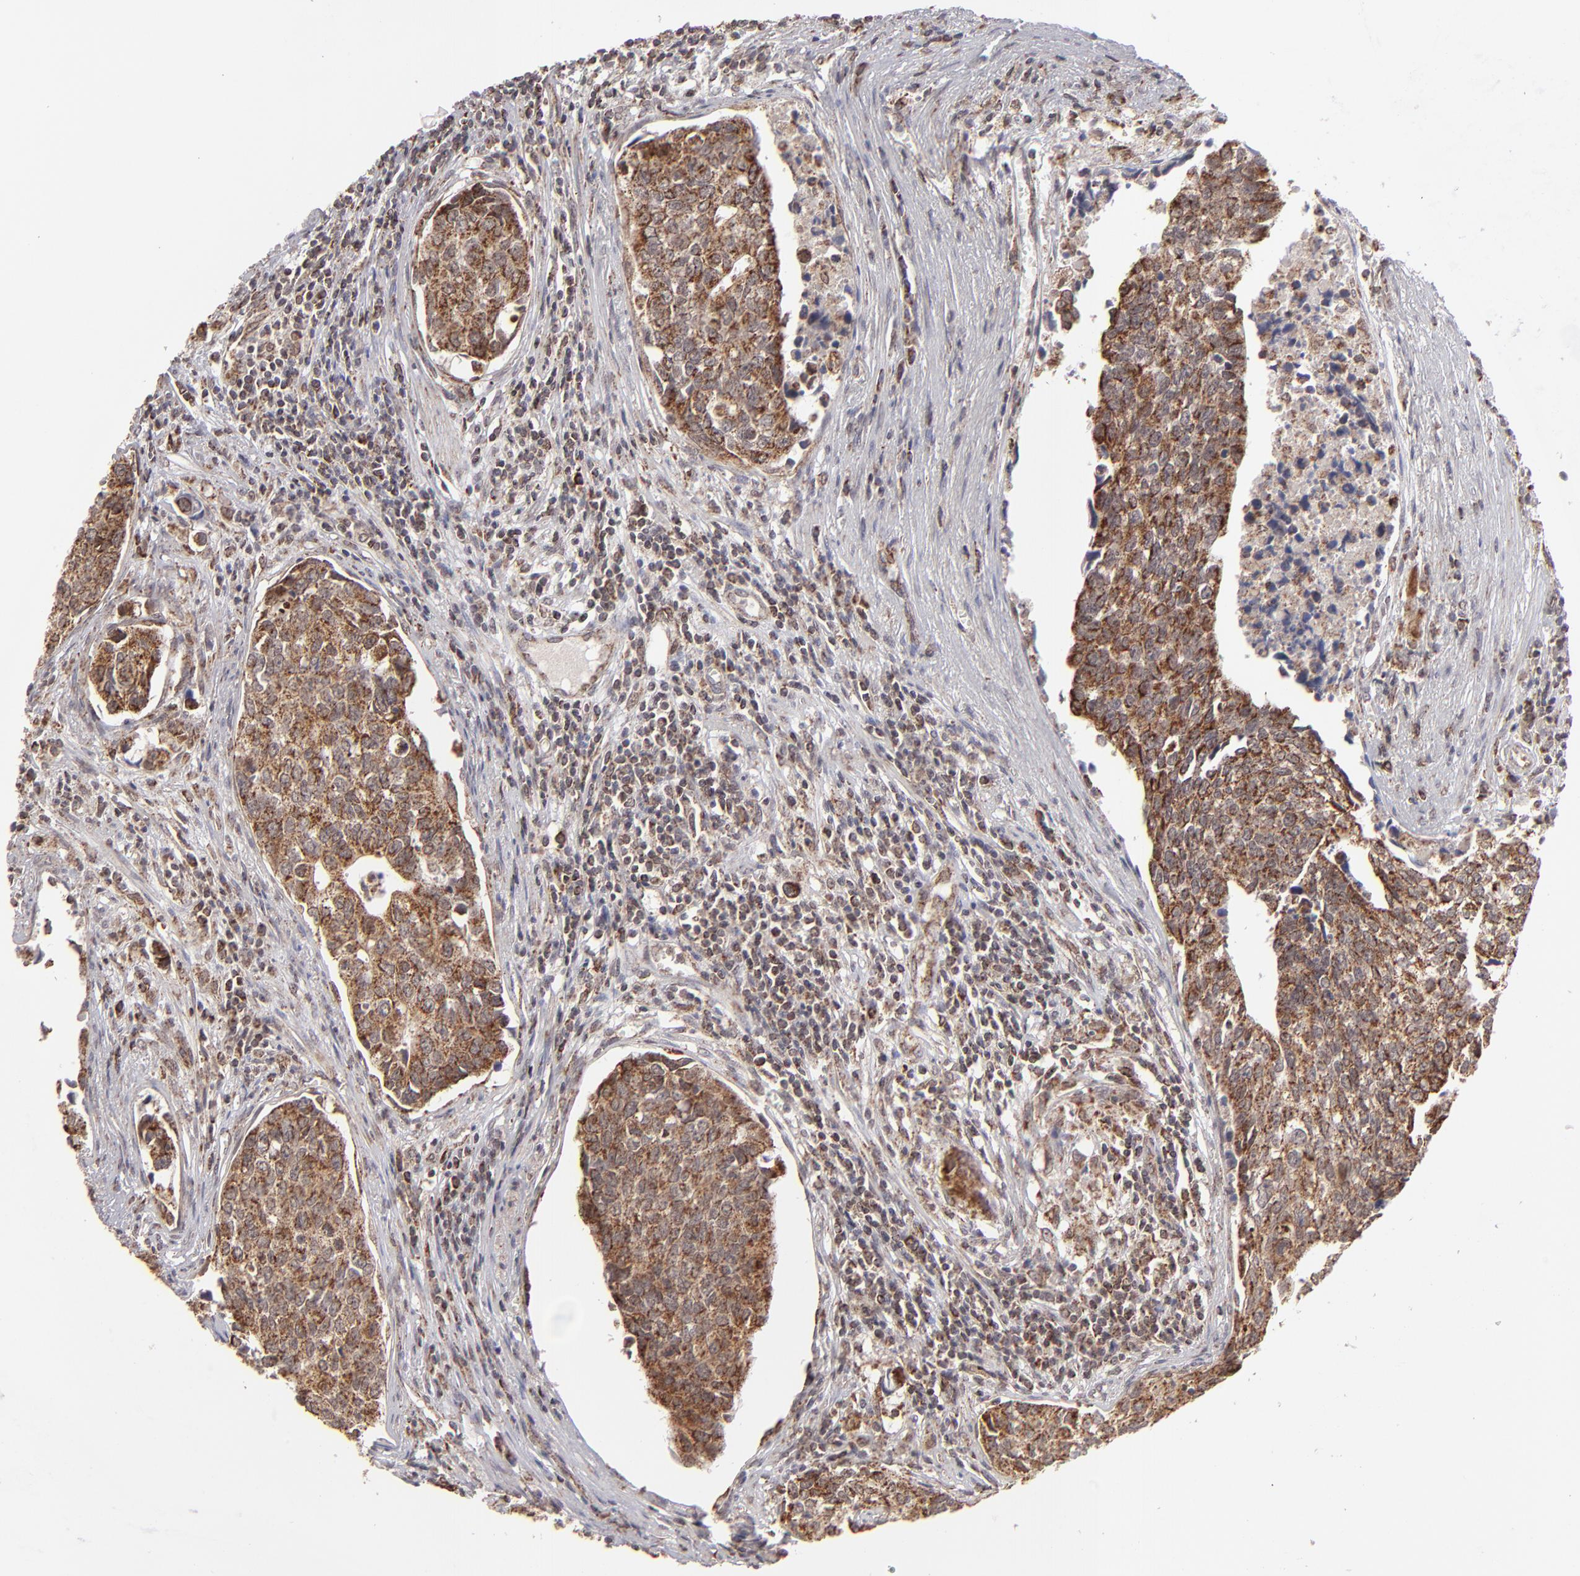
{"staining": {"intensity": "moderate", "quantity": ">75%", "location": "cytoplasmic/membranous"}, "tissue": "urothelial cancer", "cell_type": "Tumor cells", "image_type": "cancer", "snomed": [{"axis": "morphology", "description": "Urothelial carcinoma, High grade"}, {"axis": "topography", "description": "Urinary bladder"}], "caption": "The image demonstrates a brown stain indicating the presence of a protein in the cytoplasmic/membranous of tumor cells in urothelial cancer.", "gene": "SLC15A1", "patient": {"sex": "male", "age": 81}}